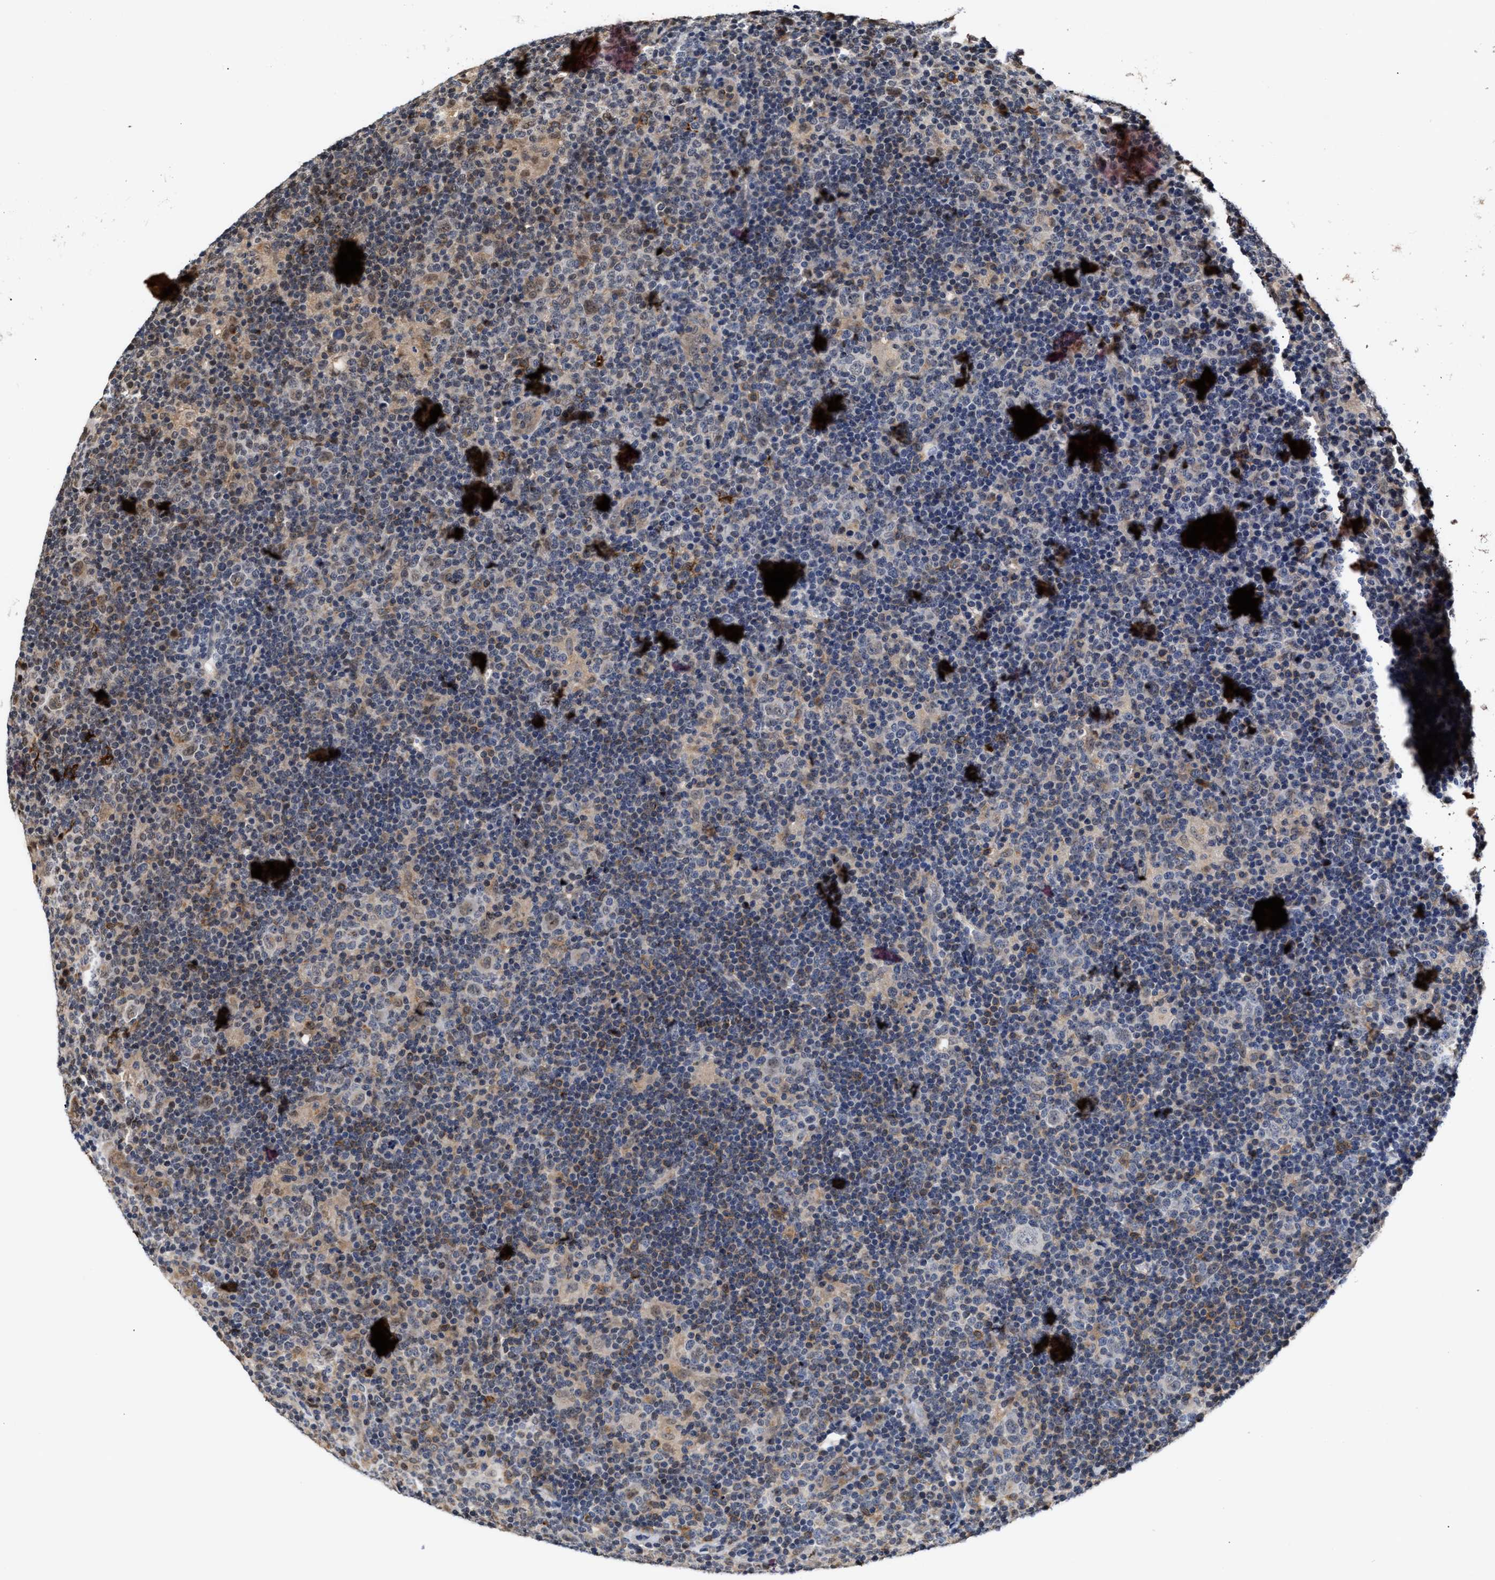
{"staining": {"intensity": "negative", "quantity": "none", "location": "none"}, "tissue": "lymphoma", "cell_type": "Tumor cells", "image_type": "cancer", "snomed": [{"axis": "morphology", "description": "Hodgkin's disease, NOS"}, {"axis": "topography", "description": "Lymph node"}], "caption": "DAB (3,3'-diaminobenzidine) immunohistochemical staining of lymphoma shows no significant staining in tumor cells.", "gene": "CLIP2", "patient": {"sex": "female", "age": 57}}